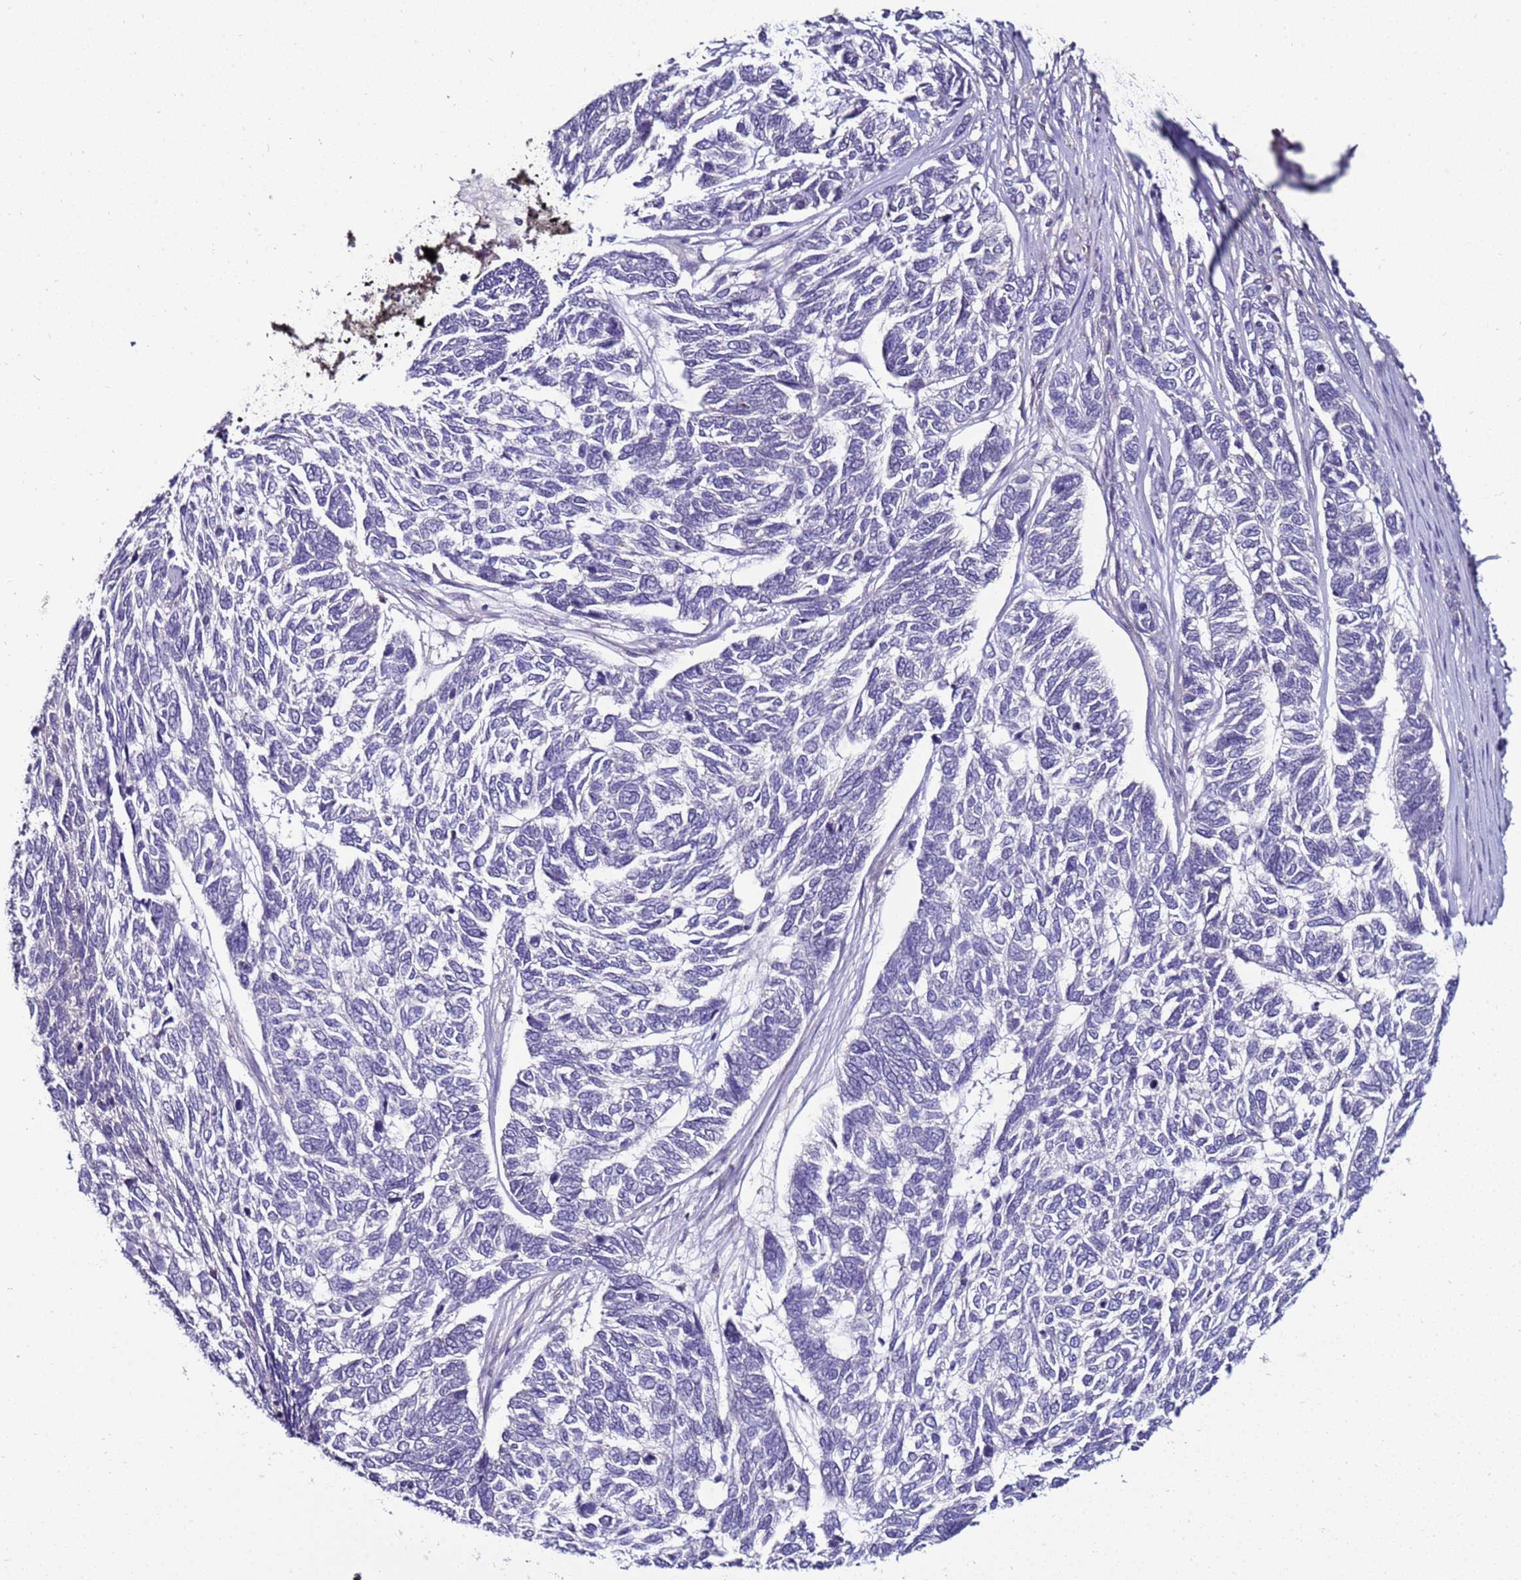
{"staining": {"intensity": "negative", "quantity": "none", "location": "none"}, "tissue": "skin cancer", "cell_type": "Tumor cells", "image_type": "cancer", "snomed": [{"axis": "morphology", "description": "Basal cell carcinoma"}, {"axis": "topography", "description": "Skin"}], "caption": "A micrograph of human skin cancer is negative for staining in tumor cells.", "gene": "GPN3", "patient": {"sex": "female", "age": 65}}